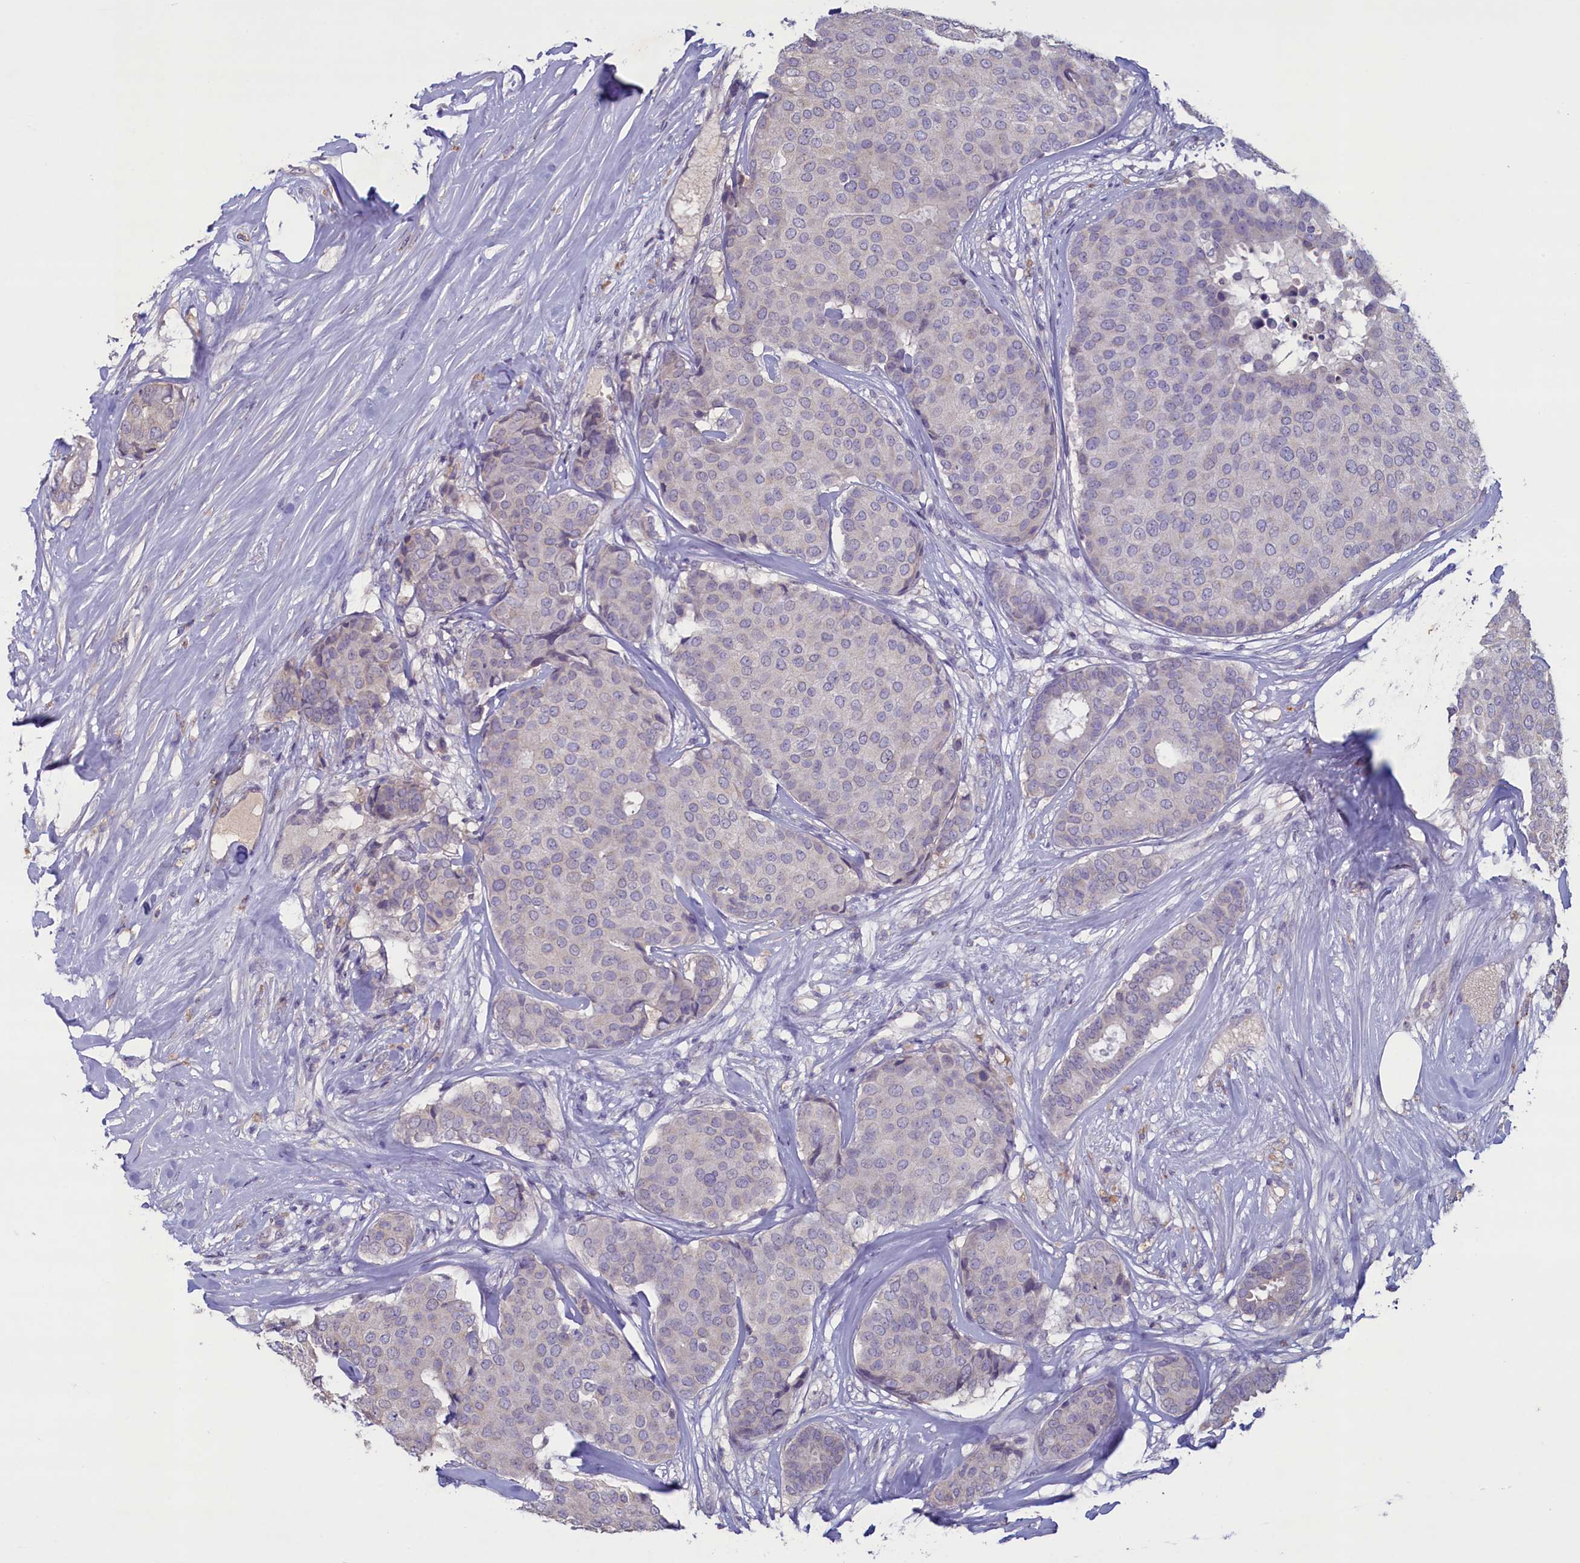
{"staining": {"intensity": "negative", "quantity": "none", "location": "none"}, "tissue": "breast cancer", "cell_type": "Tumor cells", "image_type": "cancer", "snomed": [{"axis": "morphology", "description": "Duct carcinoma"}, {"axis": "topography", "description": "Breast"}], "caption": "A high-resolution photomicrograph shows immunohistochemistry (IHC) staining of invasive ductal carcinoma (breast), which exhibits no significant positivity in tumor cells. (DAB IHC, high magnification).", "gene": "ATF7IP2", "patient": {"sex": "female", "age": 75}}